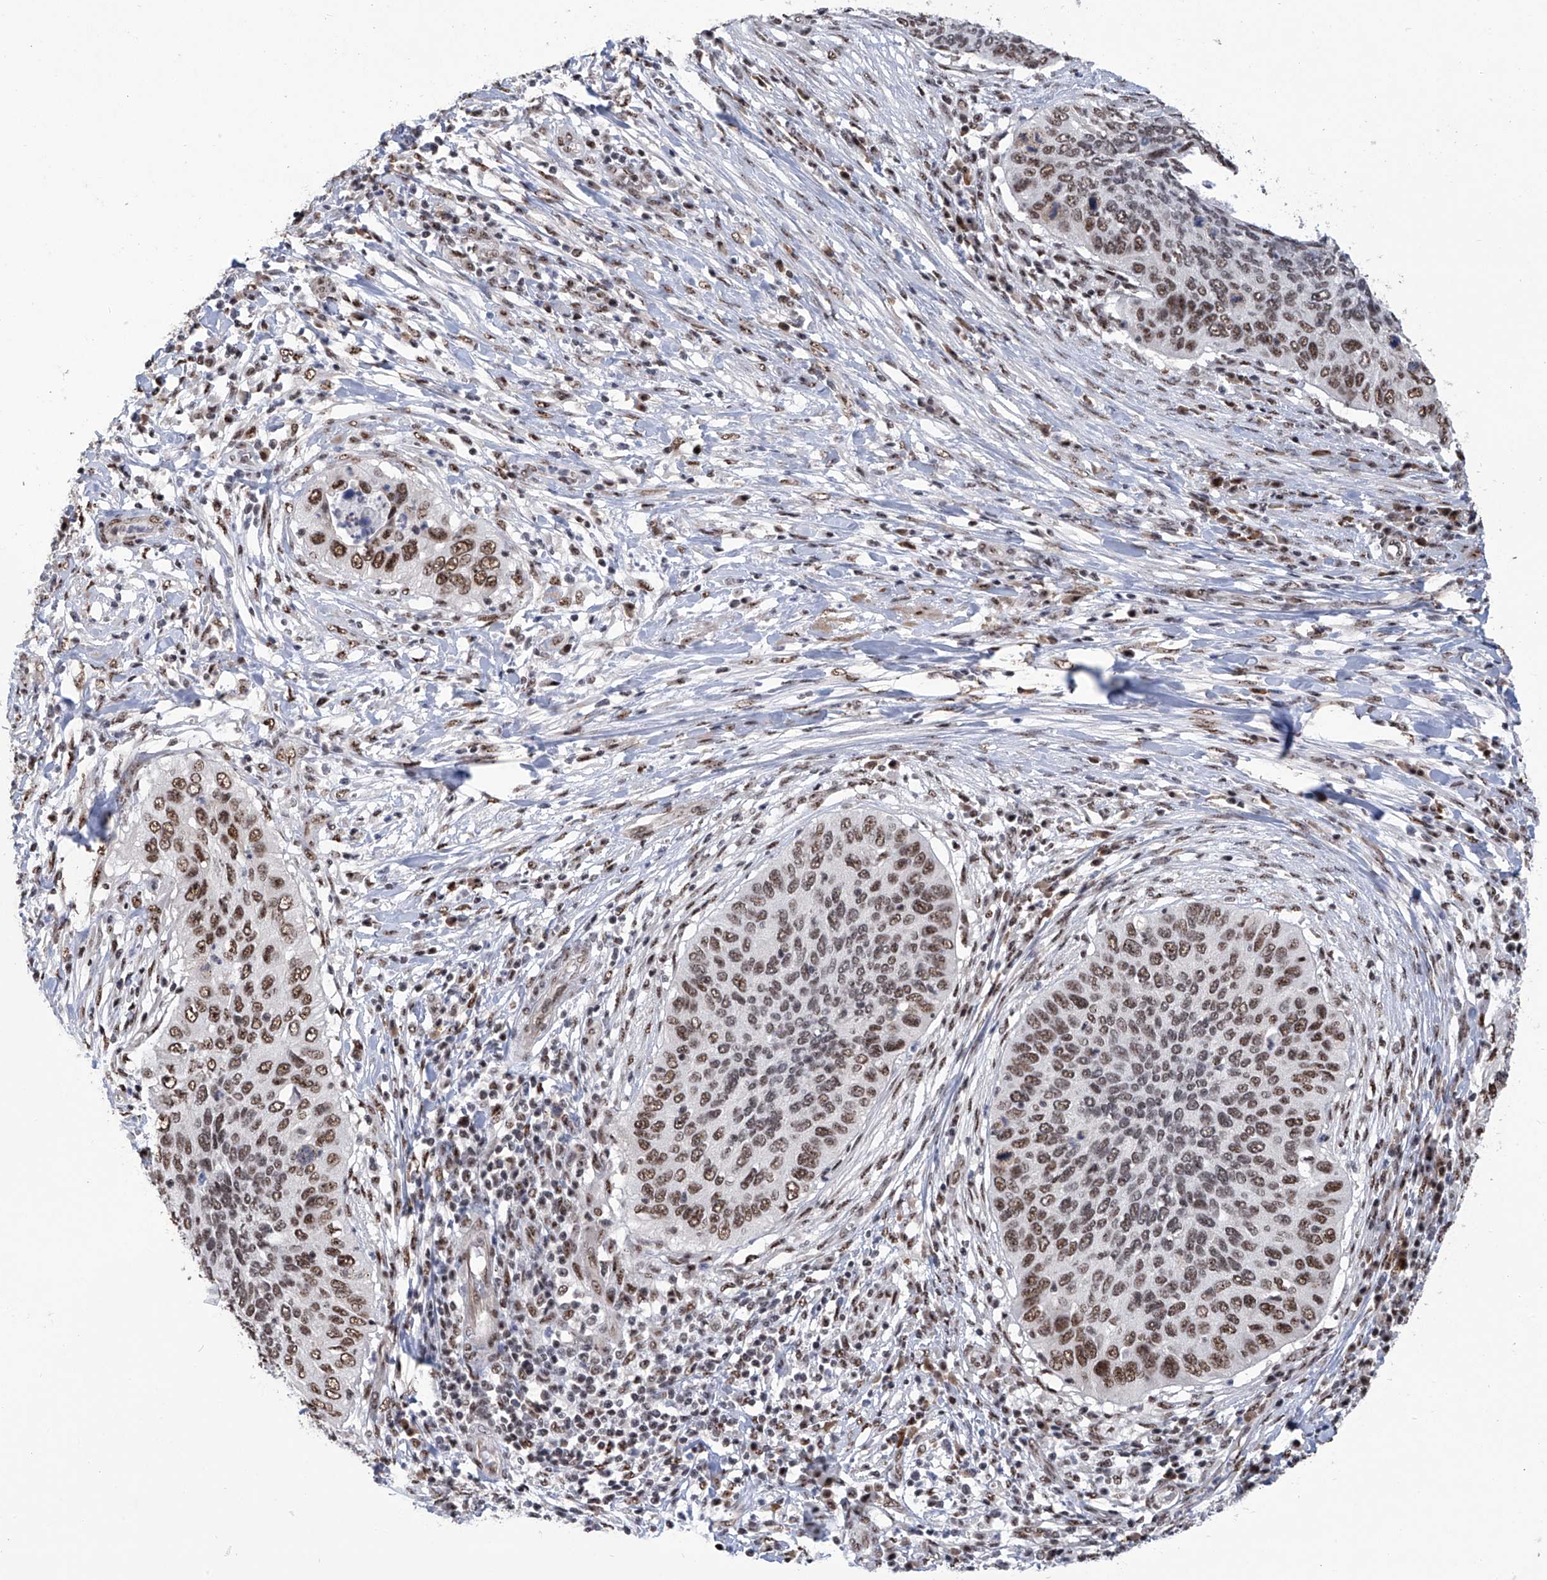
{"staining": {"intensity": "strong", "quantity": "25%-75%", "location": "nuclear"}, "tissue": "cervical cancer", "cell_type": "Tumor cells", "image_type": "cancer", "snomed": [{"axis": "morphology", "description": "Squamous cell carcinoma, NOS"}, {"axis": "topography", "description": "Cervix"}], "caption": "Immunohistochemical staining of human cervical cancer exhibits high levels of strong nuclear protein staining in approximately 25%-75% of tumor cells. (IHC, brightfield microscopy, high magnification).", "gene": "FBXL4", "patient": {"sex": "female", "age": 38}}